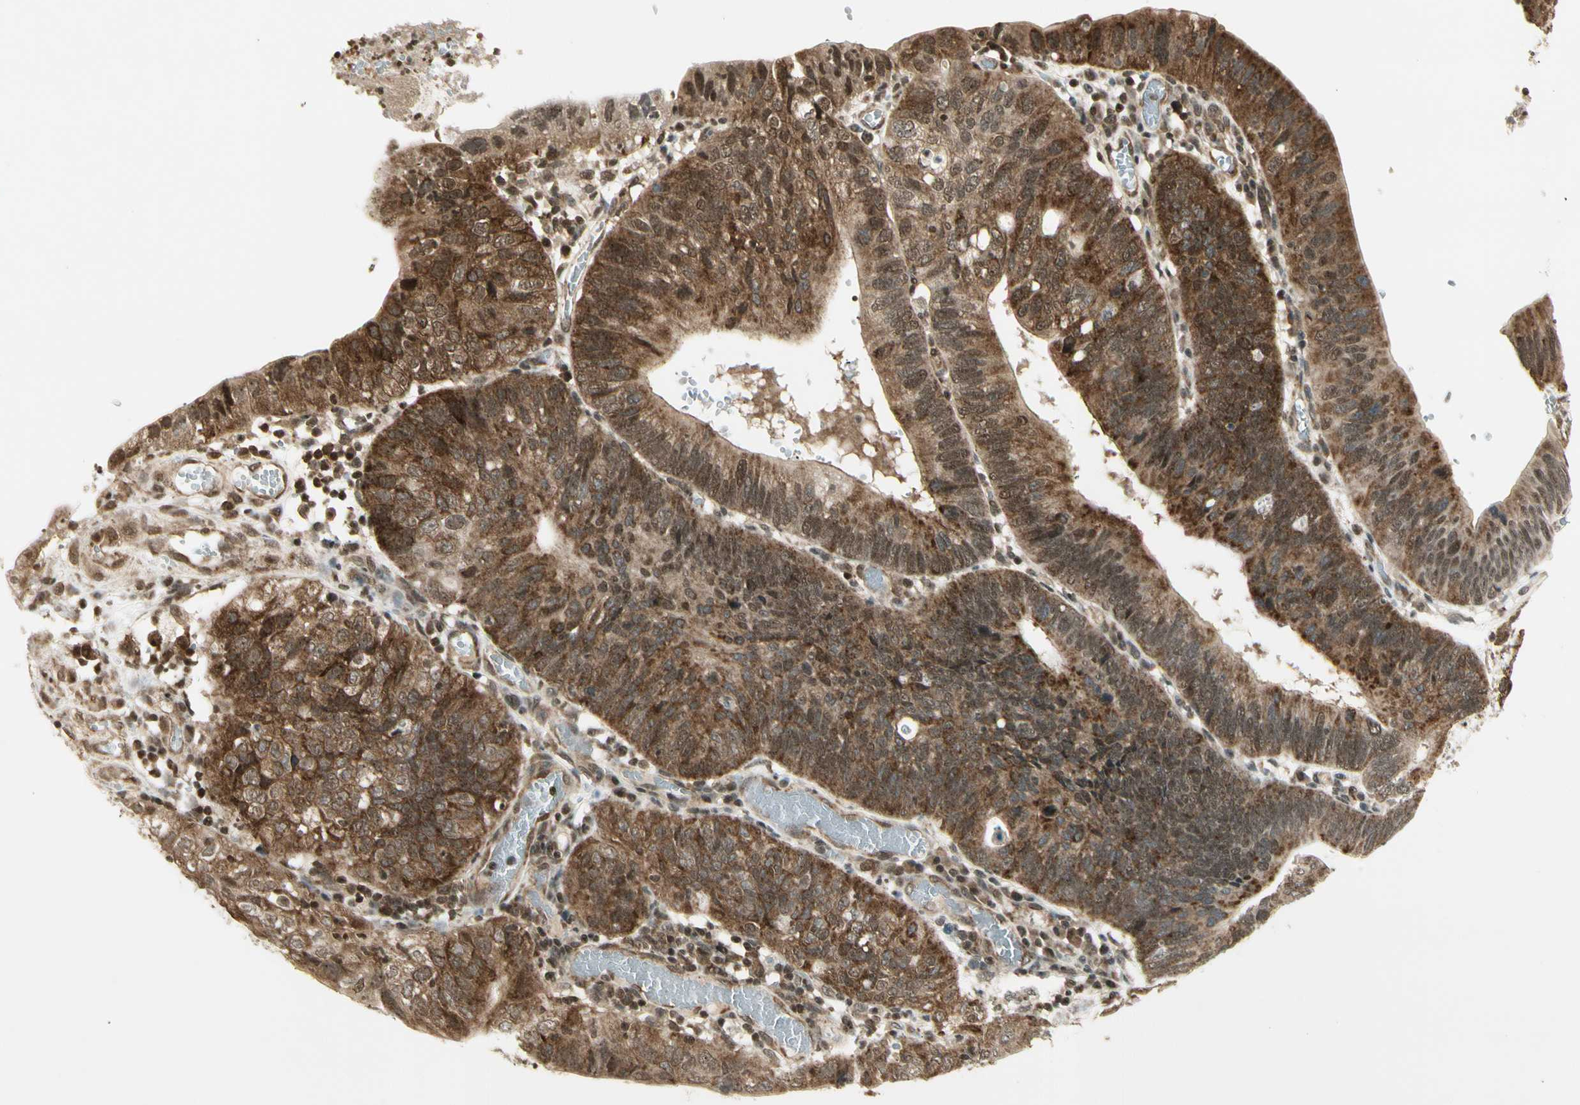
{"staining": {"intensity": "strong", "quantity": "25%-75%", "location": "cytoplasmic/membranous"}, "tissue": "stomach cancer", "cell_type": "Tumor cells", "image_type": "cancer", "snomed": [{"axis": "morphology", "description": "Adenocarcinoma, NOS"}, {"axis": "topography", "description": "Stomach"}], "caption": "Human adenocarcinoma (stomach) stained for a protein (brown) shows strong cytoplasmic/membranous positive staining in about 25%-75% of tumor cells.", "gene": "SMN2", "patient": {"sex": "male", "age": 59}}